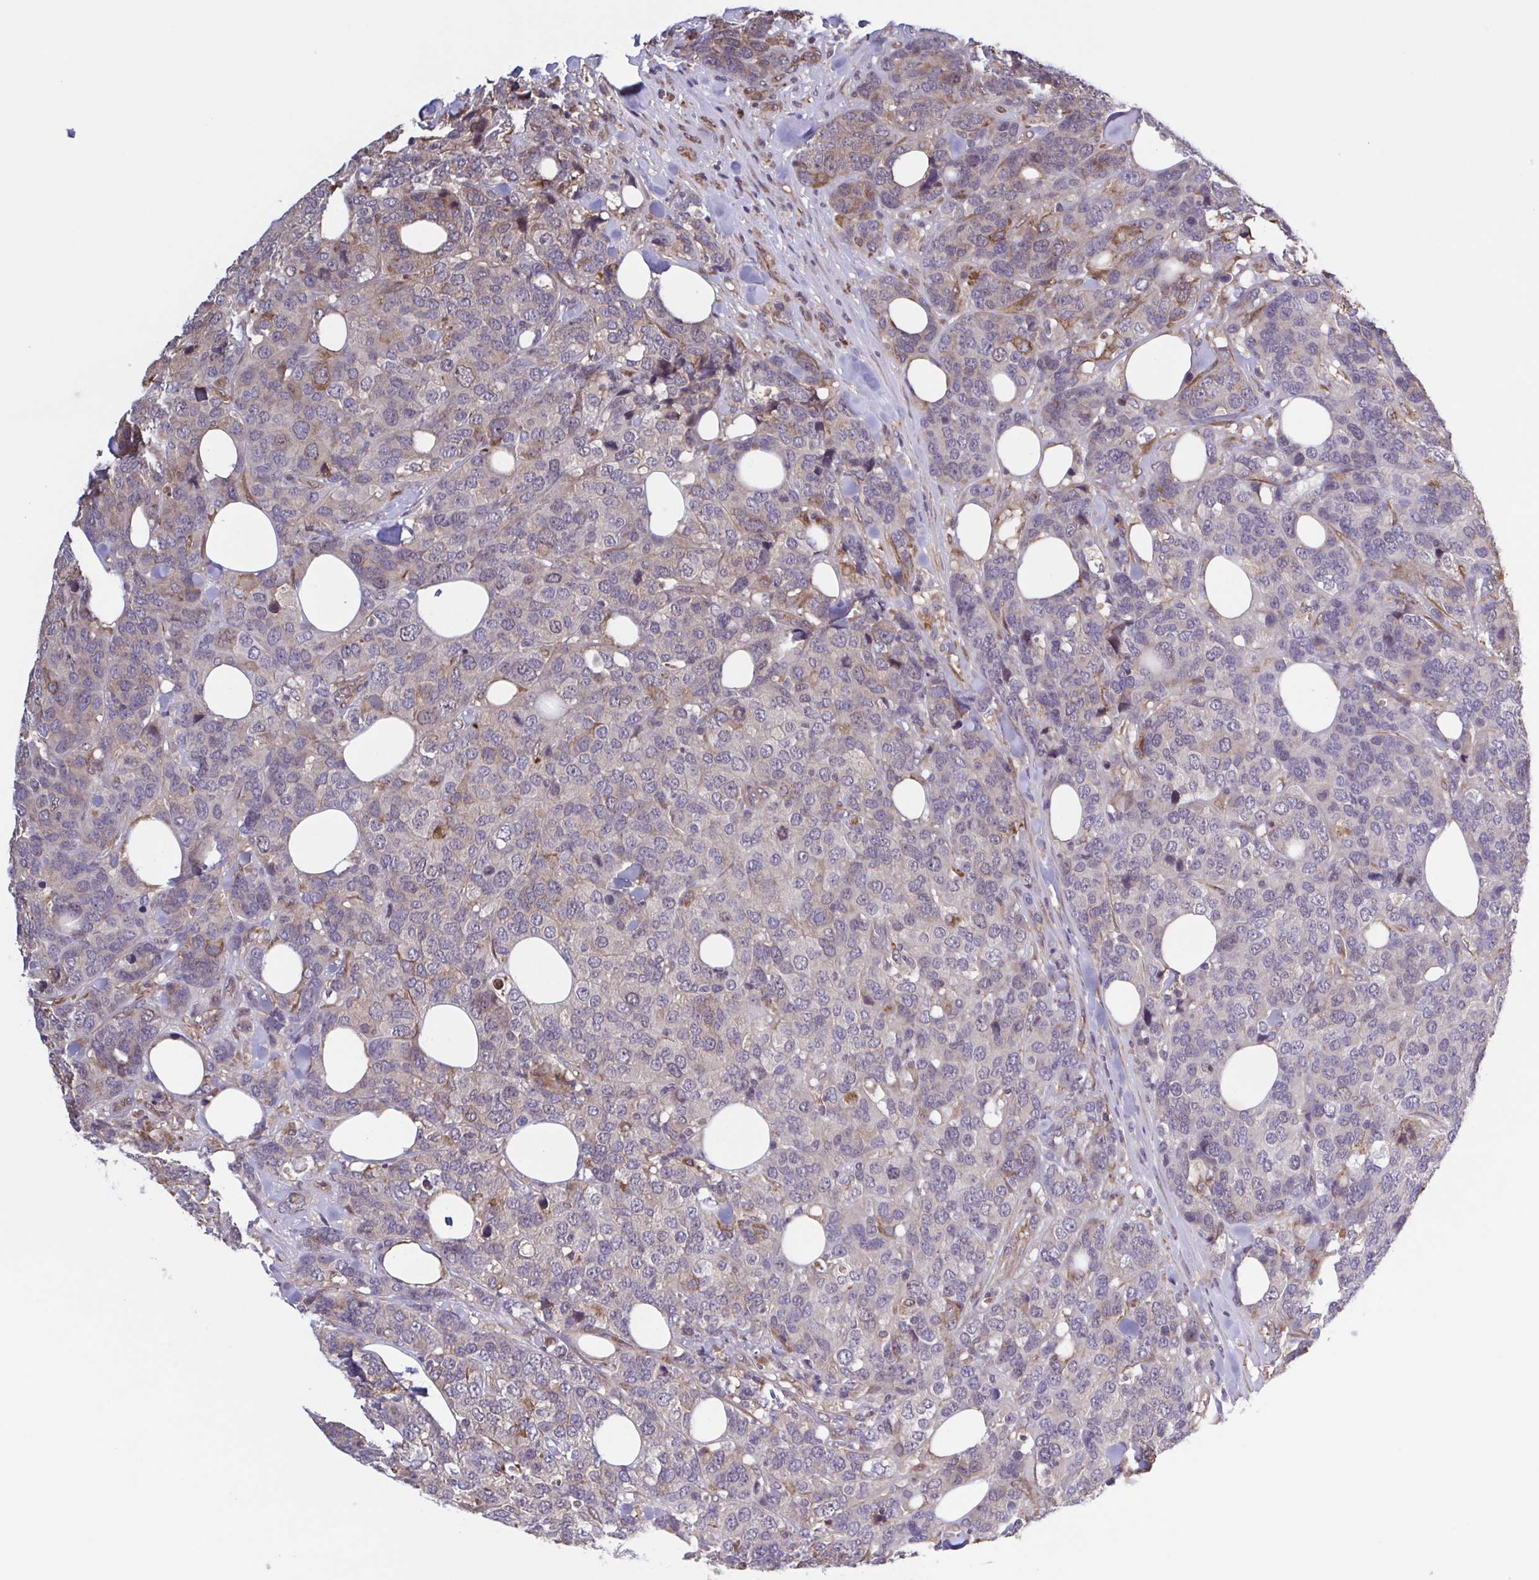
{"staining": {"intensity": "negative", "quantity": "none", "location": "none"}, "tissue": "breast cancer", "cell_type": "Tumor cells", "image_type": "cancer", "snomed": [{"axis": "morphology", "description": "Lobular carcinoma"}, {"axis": "topography", "description": "Breast"}], "caption": "This histopathology image is of breast cancer stained with immunohistochemistry (IHC) to label a protein in brown with the nuclei are counter-stained blue. There is no expression in tumor cells.", "gene": "ZNF200", "patient": {"sex": "female", "age": 59}}